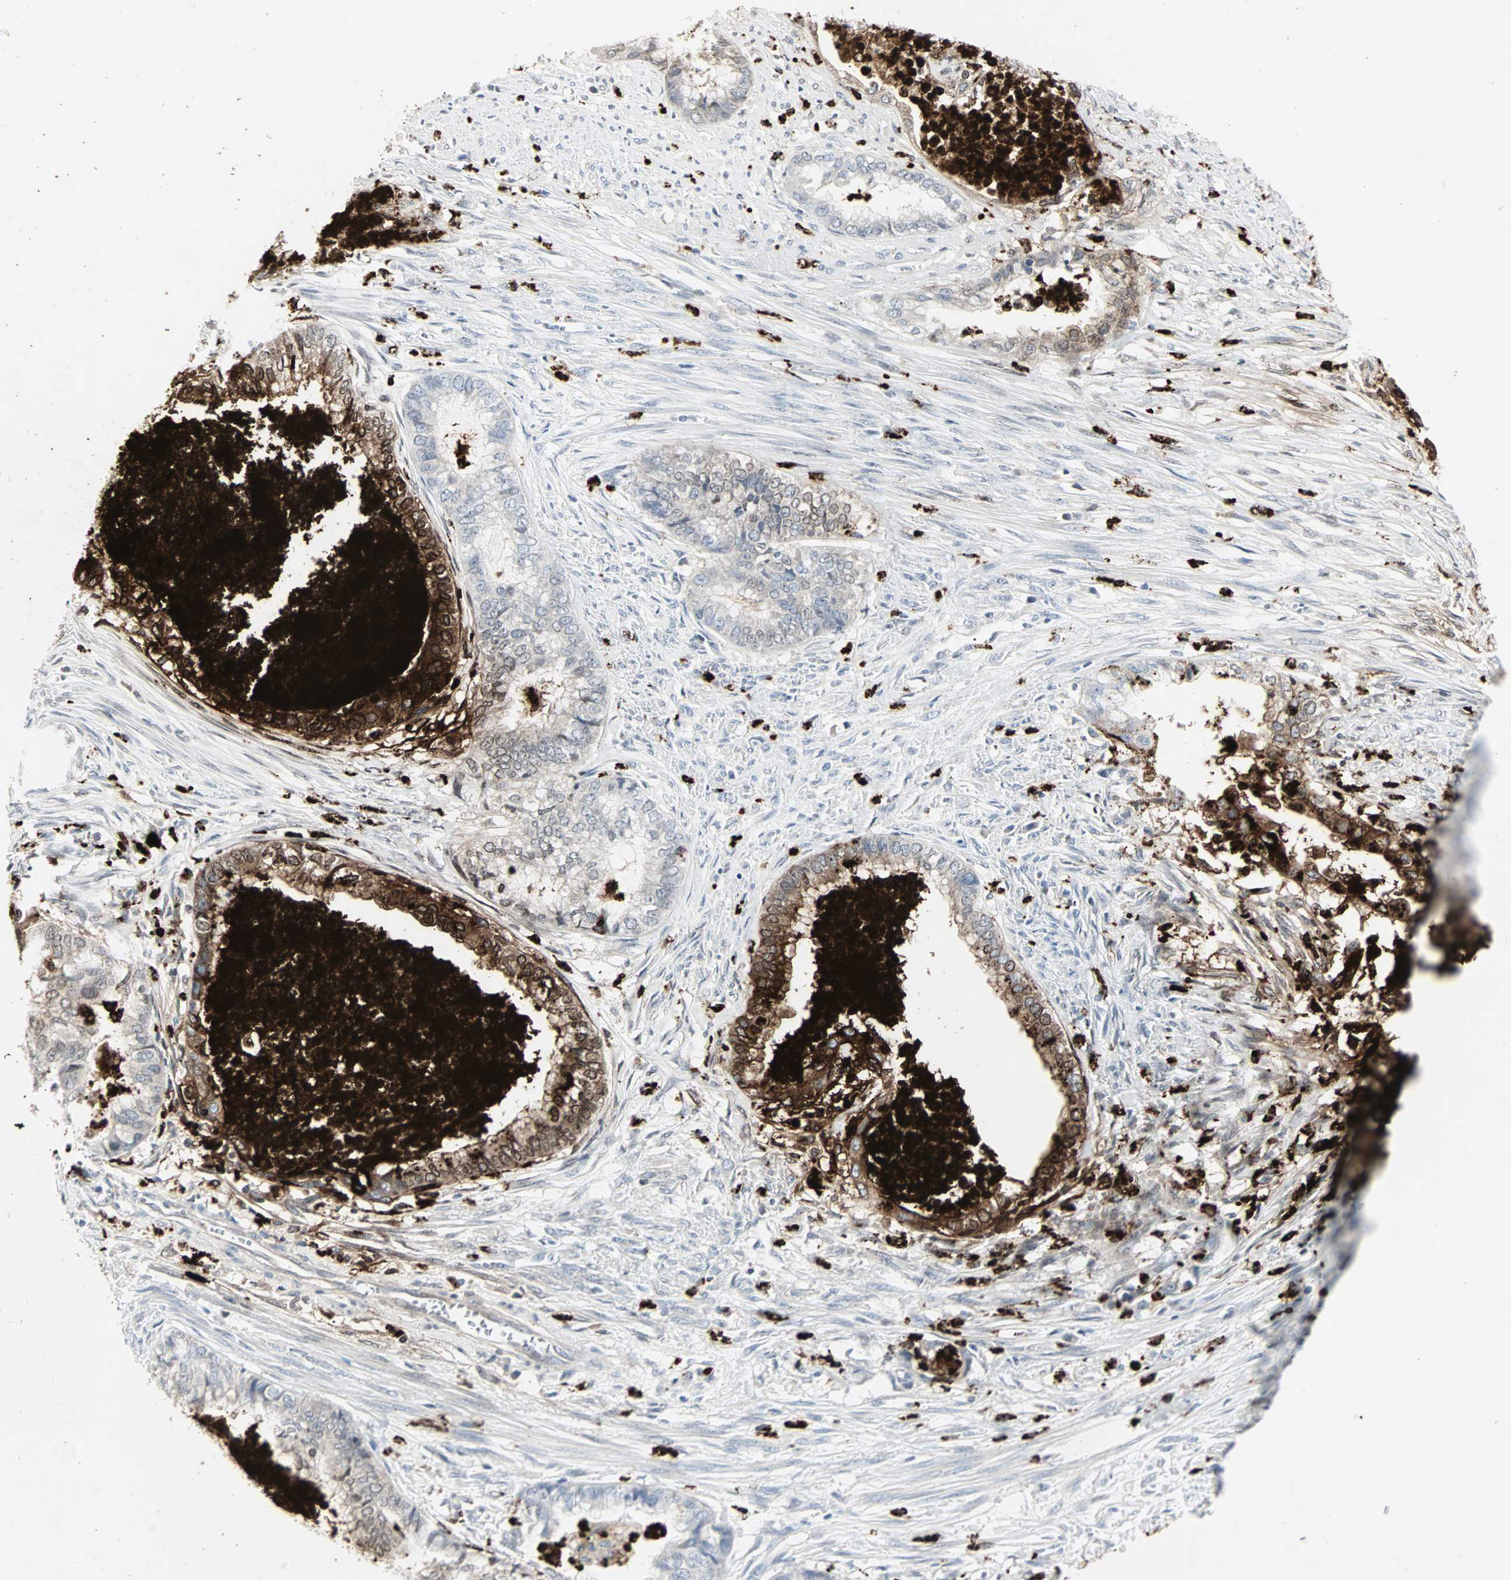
{"staining": {"intensity": "strong", "quantity": "25%-75%", "location": "cytoplasmic/membranous,nuclear"}, "tissue": "endometrial cancer", "cell_type": "Tumor cells", "image_type": "cancer", "snomed": [{"axis": "morphology", "description": "Necrosis, NOS"}, {"axis": "morphology", "description": "Adenocarcinoma, NOS"}, {"axis": "topography", "description": "Endometrium"}], "caption": "Immunohistochemical staining of human adenocarcinoma (endometrial) shows strong cytoplasmic/membranous and nuclear protein positivity in approximately 25%-75% of tumor cells.", "gene": "CEACAM6", "patient": {"sex": "female", "age": 79}}